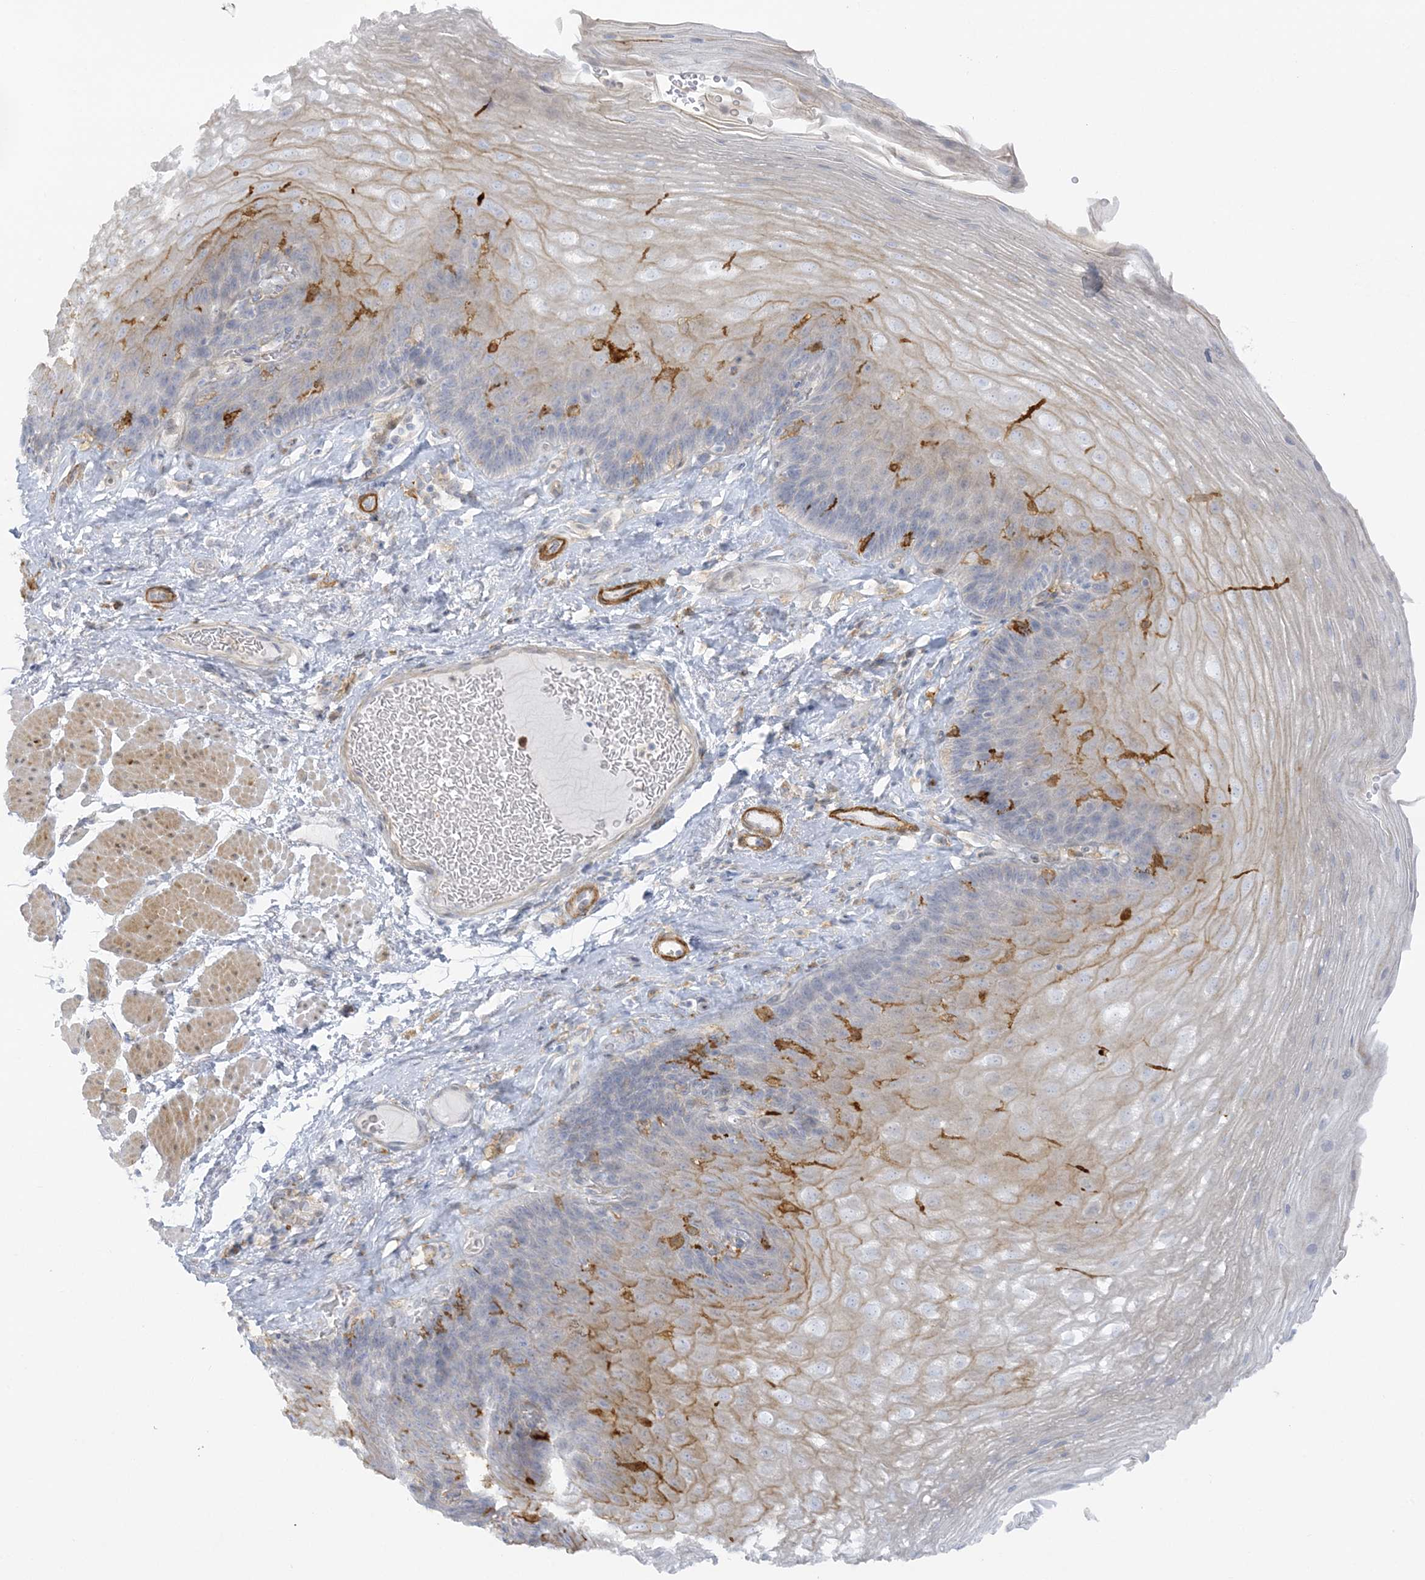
{"staining": {"intensity": "moderate", "quantity": "<25%", "location": "cytoplasmic/membranous"}, "tissue": "esophagus", "cell_type": "Squamous epithelial cells", "image_type": "normal", "snomed": [{"axis": "morphology", "description": "Normal tissue, NOS"}, {"axis": "topography", "description": "Esophagus"}], "caption": "Immunohistochemistry (IHC) of unremarkable human esophagus exhibits low levels of moderate cytoplasmic/membranous positivity in approximately <25% of squamous epithelial cells. Nuclei are stained in blue.", "gene": "ICMT", "patient": {"sex": "female", "age": 66}}